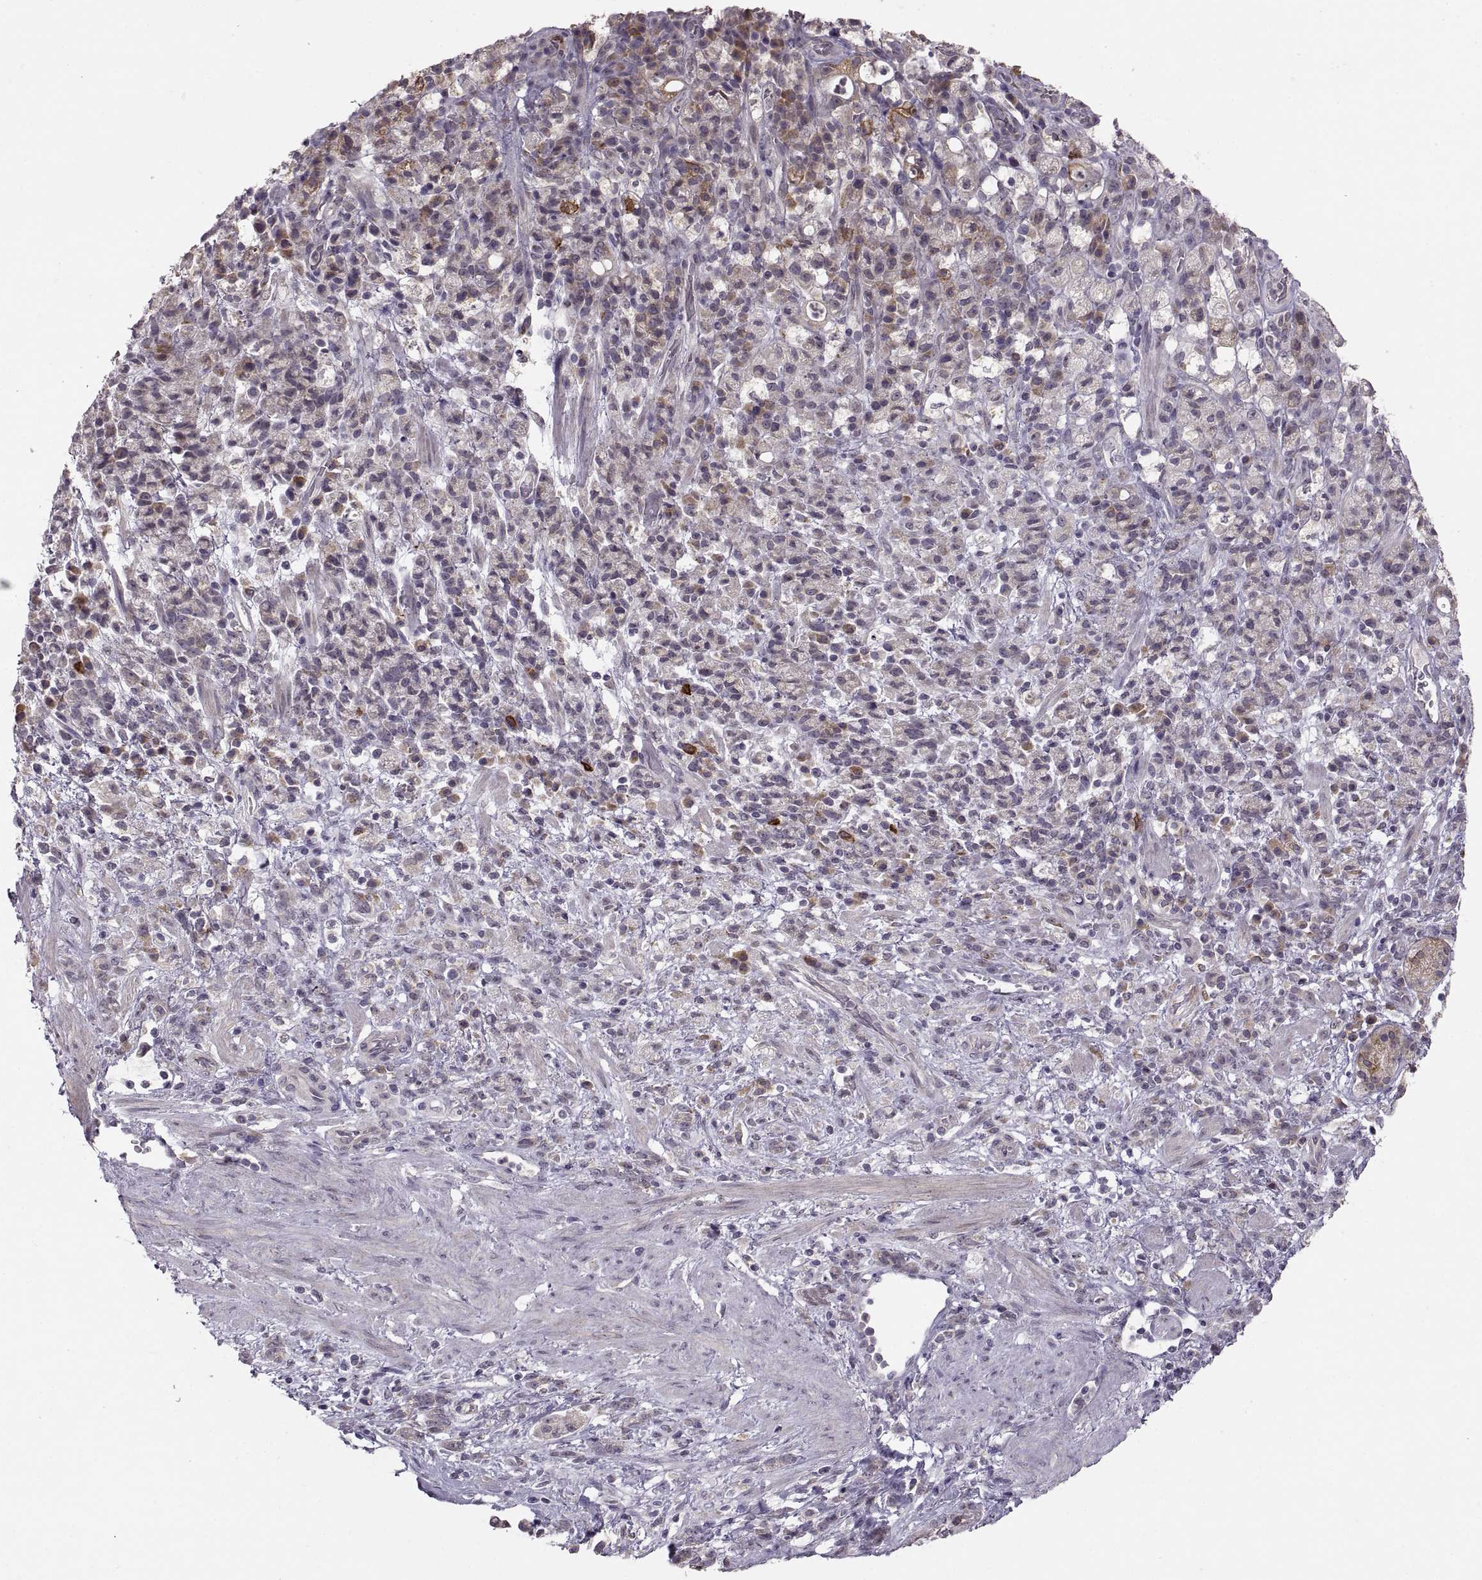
{"staining": {"intensity": "moderate", "quantity": "<25%", "location": "cytoplasmic/membranous"}, "tissue": "stomach cancer", "cell_type": "Tumor cells", "image_type": "cancer", "snomed": [{"axis": "morphology", "description": "Adenocarcinoma, NOS"}, {"axis": "topography", "description": "Stomach"}], "caption": "Tumor cells show low levels of moderate cytoplasmic/membranous positivity in about <25% of cells in stomach cancer.", "gene": "HMGCR", "patient": {"sex": "female", "age": 60}}